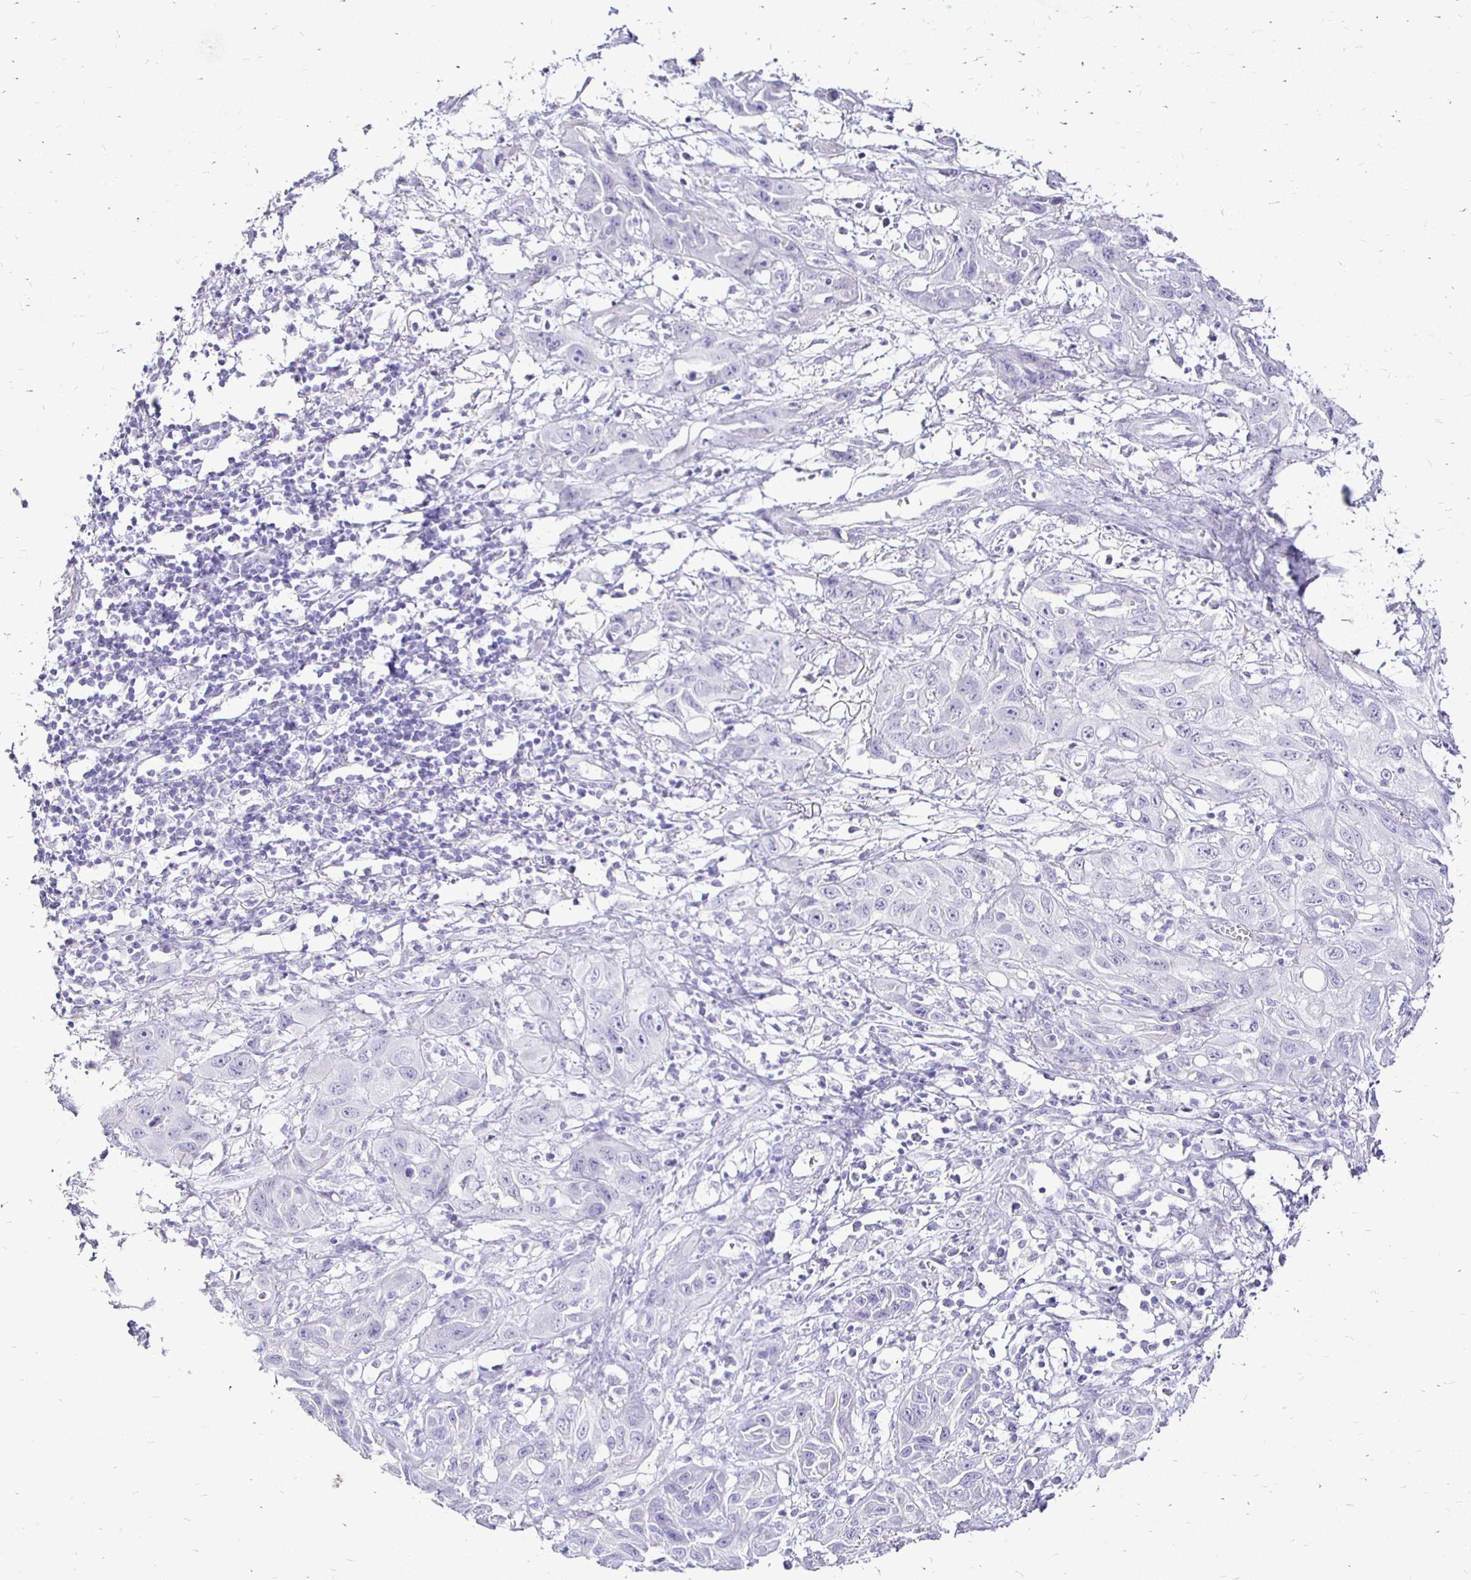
{"staining": {"intensity": "negative", "quantity": "none", "location": "none"}, "tissue": "skin cancer", "cell_type": "Tumor cells", "image_type": "cancer", "snomed": [{"axis": "morphology", "description": "Squamous cell carcinoma, NOS"}, {"axis": "topography", "description": "Skin"}, {"axis": "topography", "description": "Vulva"}], "caption": "An IHC micrograph of skin cancer is shown. There is no staining in tumor cells of skin cancer. (Stains: DAB (3,3'-diaminobenzidine) immunohistochemistry (IHC) with hematoxylin counter stain, Microscopy: brightfield microscopy at high magnification).", "gene": "IRGC", "patient": {"sex": "female", "age": 71}}